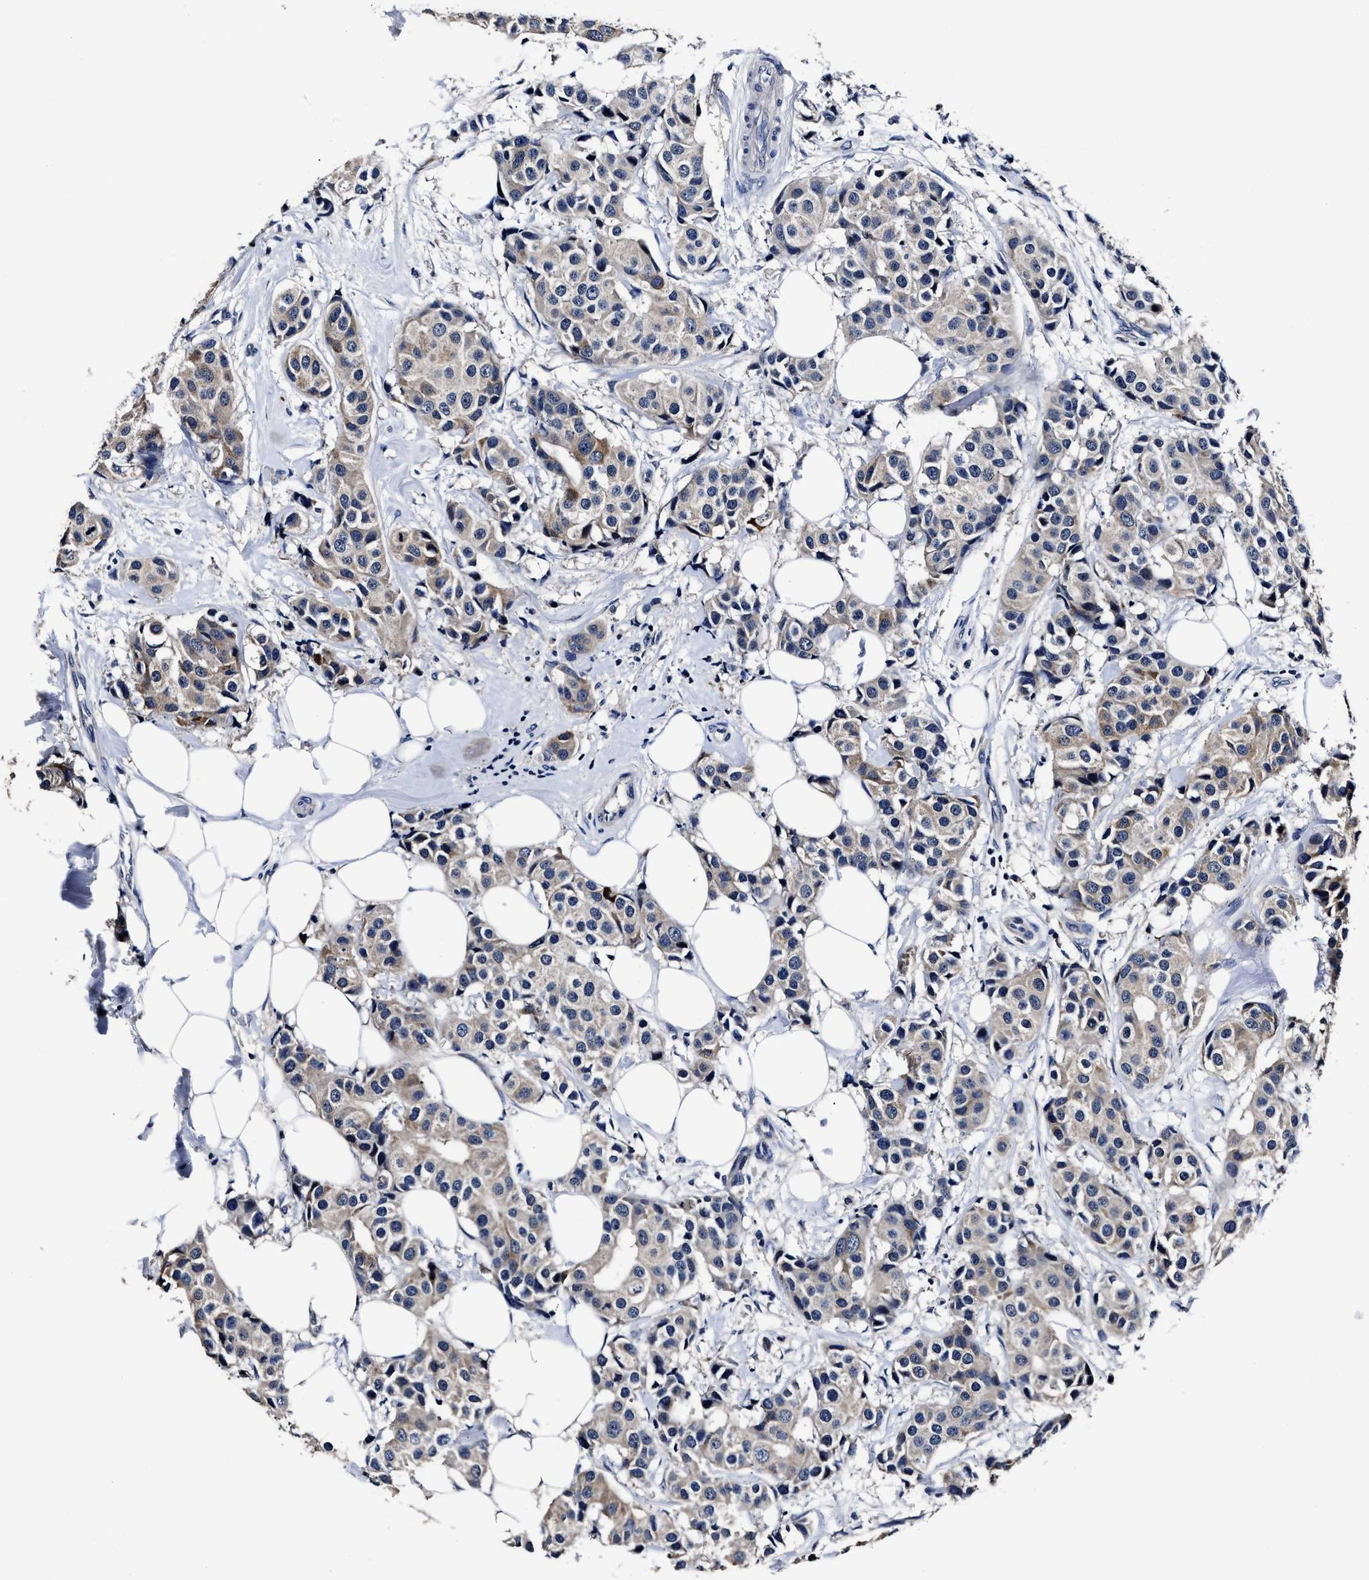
{"staining": {"intensity": "moderate", "quantity": "<25%", "location": "cytoplasmic/membranous"}, "tissue": "breast cancer", "cell_type": "Tumor cells", "image_type": "cancer", "snomed": [{"axis": "morphology", "description": "Normal tissue, NOS"}, {"axis": "morphology", "description": "Duct carcinoma"}, {"axis": "topography", "description": "Breast"}], "caption": "Tumor cells display moderate cytoplasmic/membranous staining in about <25% of cells in invasive ductal carcinoma (breast). The protein is stained brown, and the nuclei are stained in blue (DAB IHC with brightfield microscopy, high magnification).", "gene": "OLFML2A", "patient": {"sex": "female", "age": 39}}